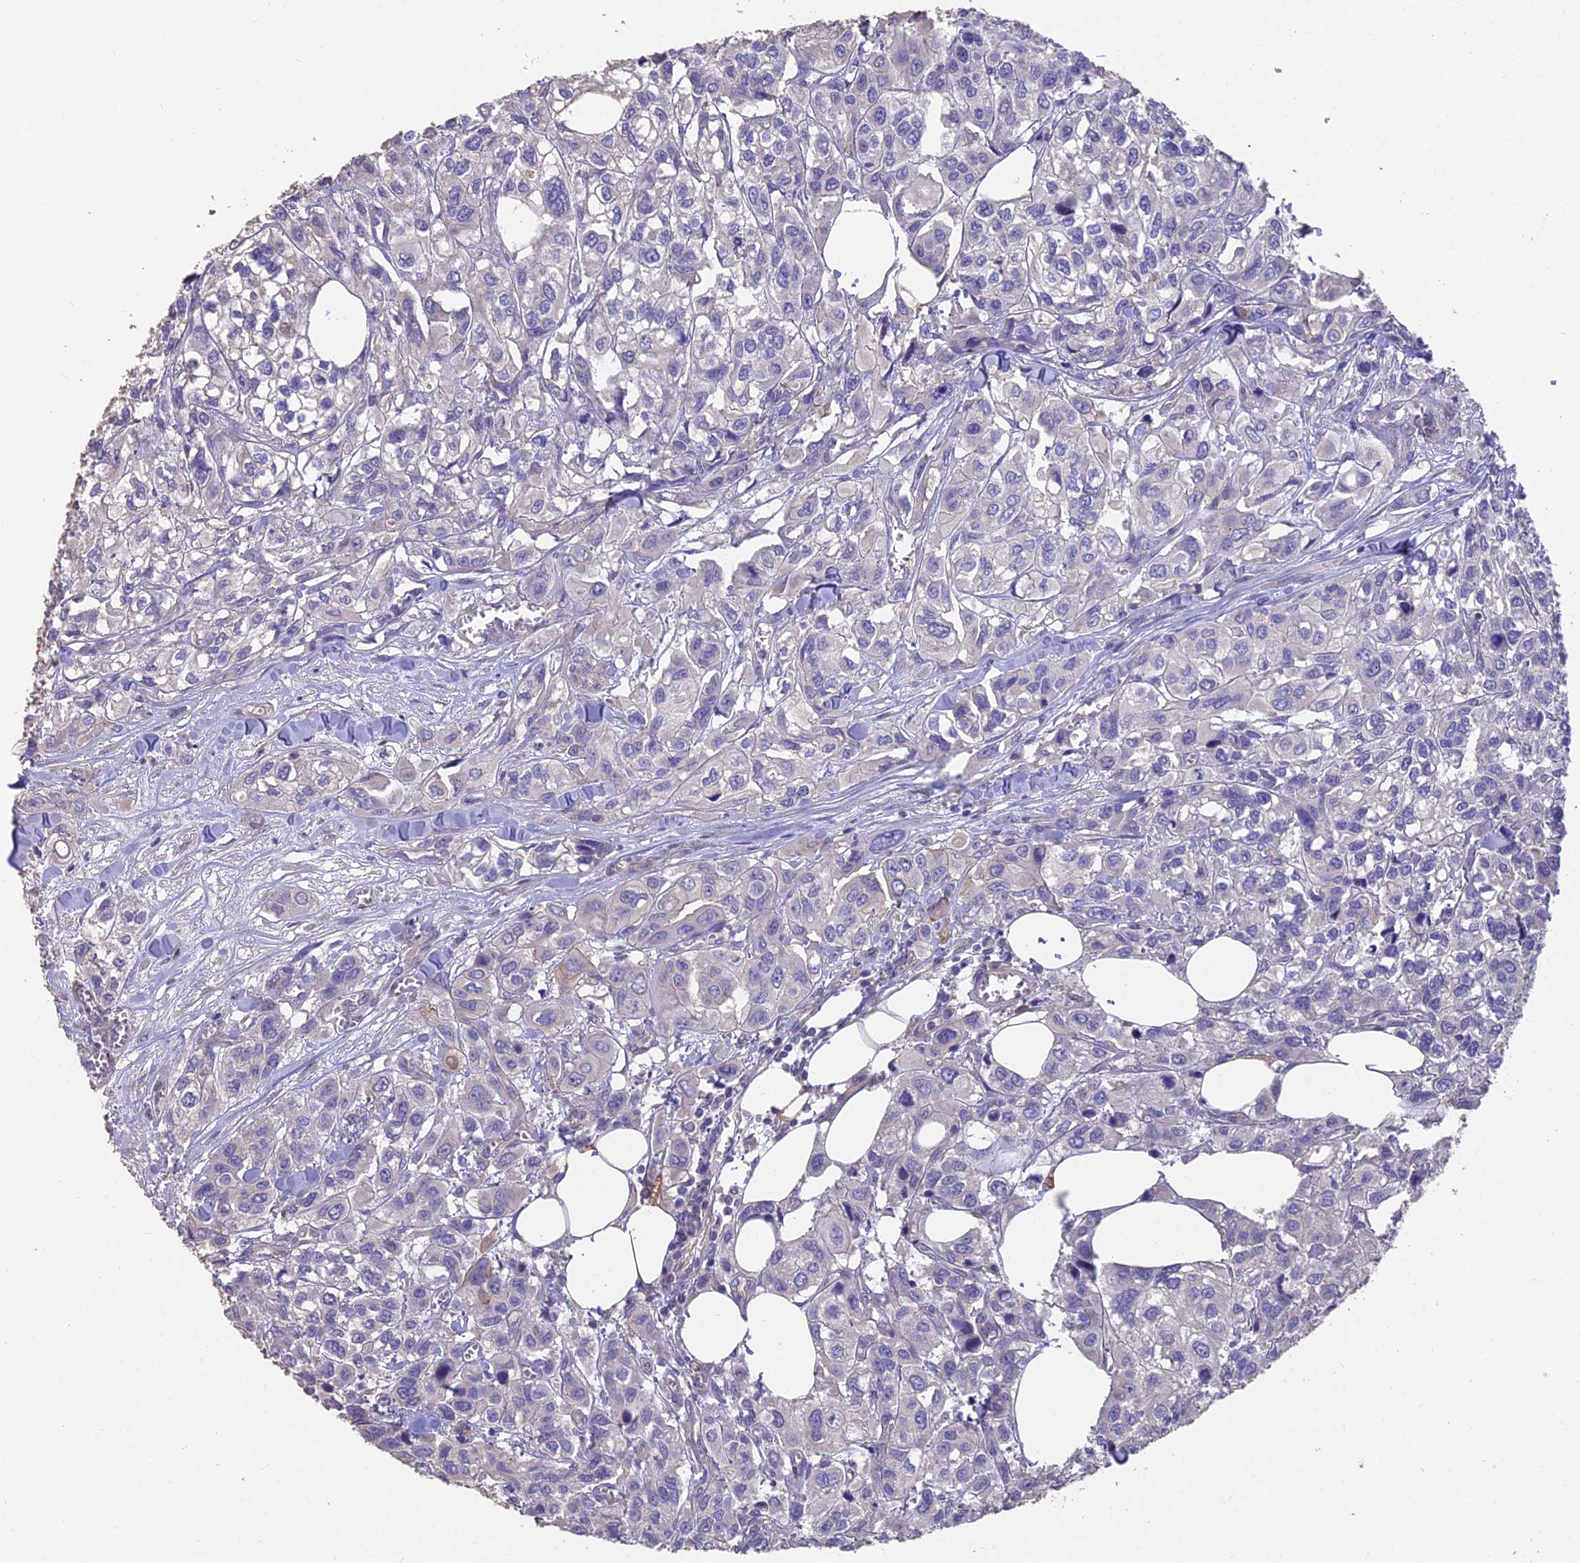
{"staining": {"intensity": "negative", "quantity": "none", "location": "none"}, "tissue": "urothelial cancer", "cell_type": "Tumor cells", "image_type": "cancer", "snomed": [{"axis": "morphology", "description": "Urothelial carcinoma, High grade"}, {"axis": "topography", "description": "Urinary bladder"}], "caption": "Protein analysis of urothelial carcinoma (high-grade) displays no significant staining in tumor cells.", "gene": "FAM168B", "patient": {"sex": "male", "age": 67}}